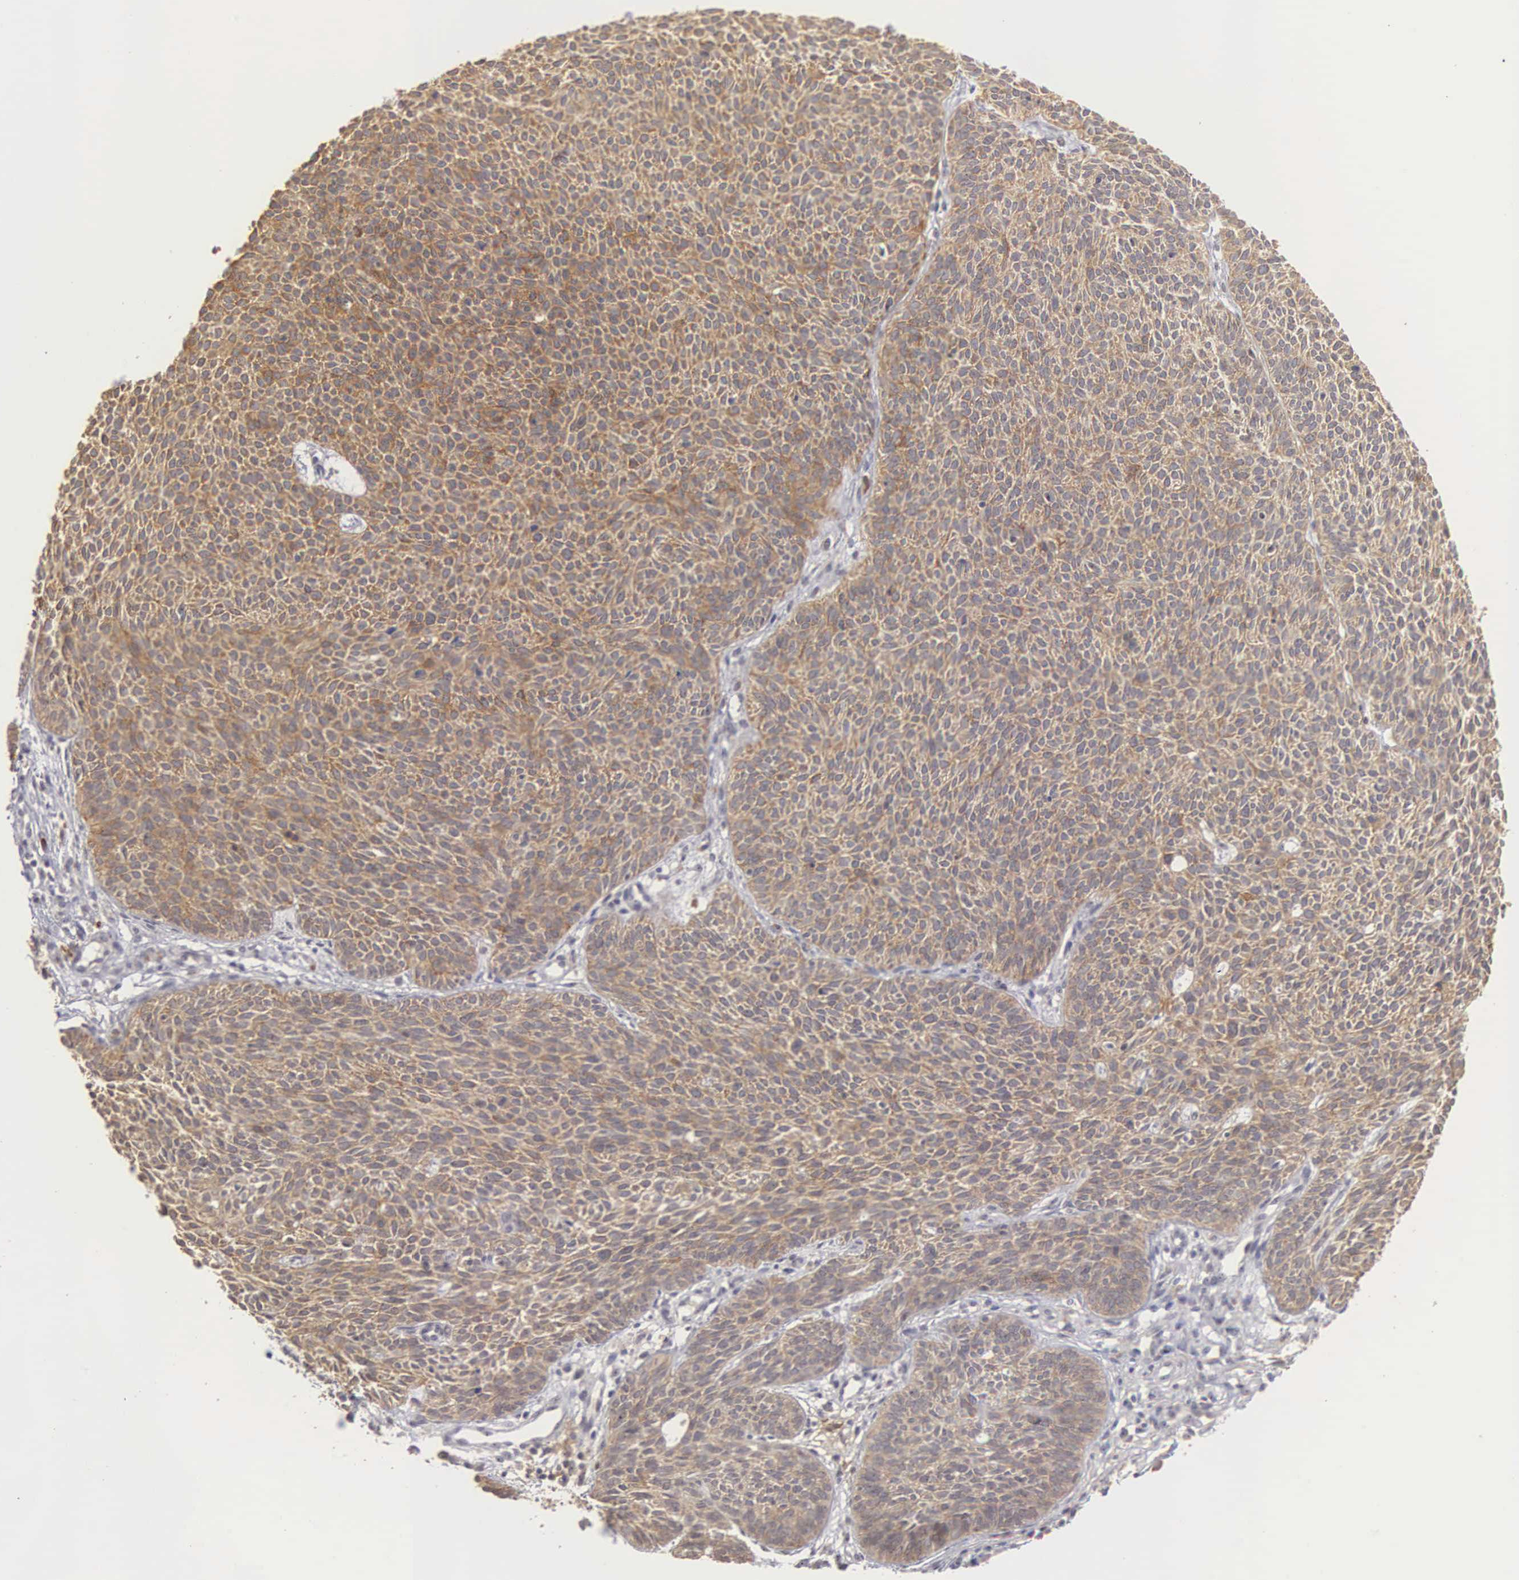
{"staining": {"intensity": "strong", "quantity": ">75%", "location": "cytoplasmic/membranous,nuclear"}, "tissue": "skin cancer", "cell_type": "Tumor cells", "image_type": "cancer", "snomed": [{"axis": "morphology", "description": "Basal cell carcinoma"}, {"axis": "topography", "description": "Skin"}], "caption": "Protein expression analysis of skin cancer (basal cell carcinoma) demonstrates strong cytoplasmic/membranous and nuclear staining in approximately >75% of tumor cells.", "gene": "AMN", "patient": {"sex": "male", "age": 84}}